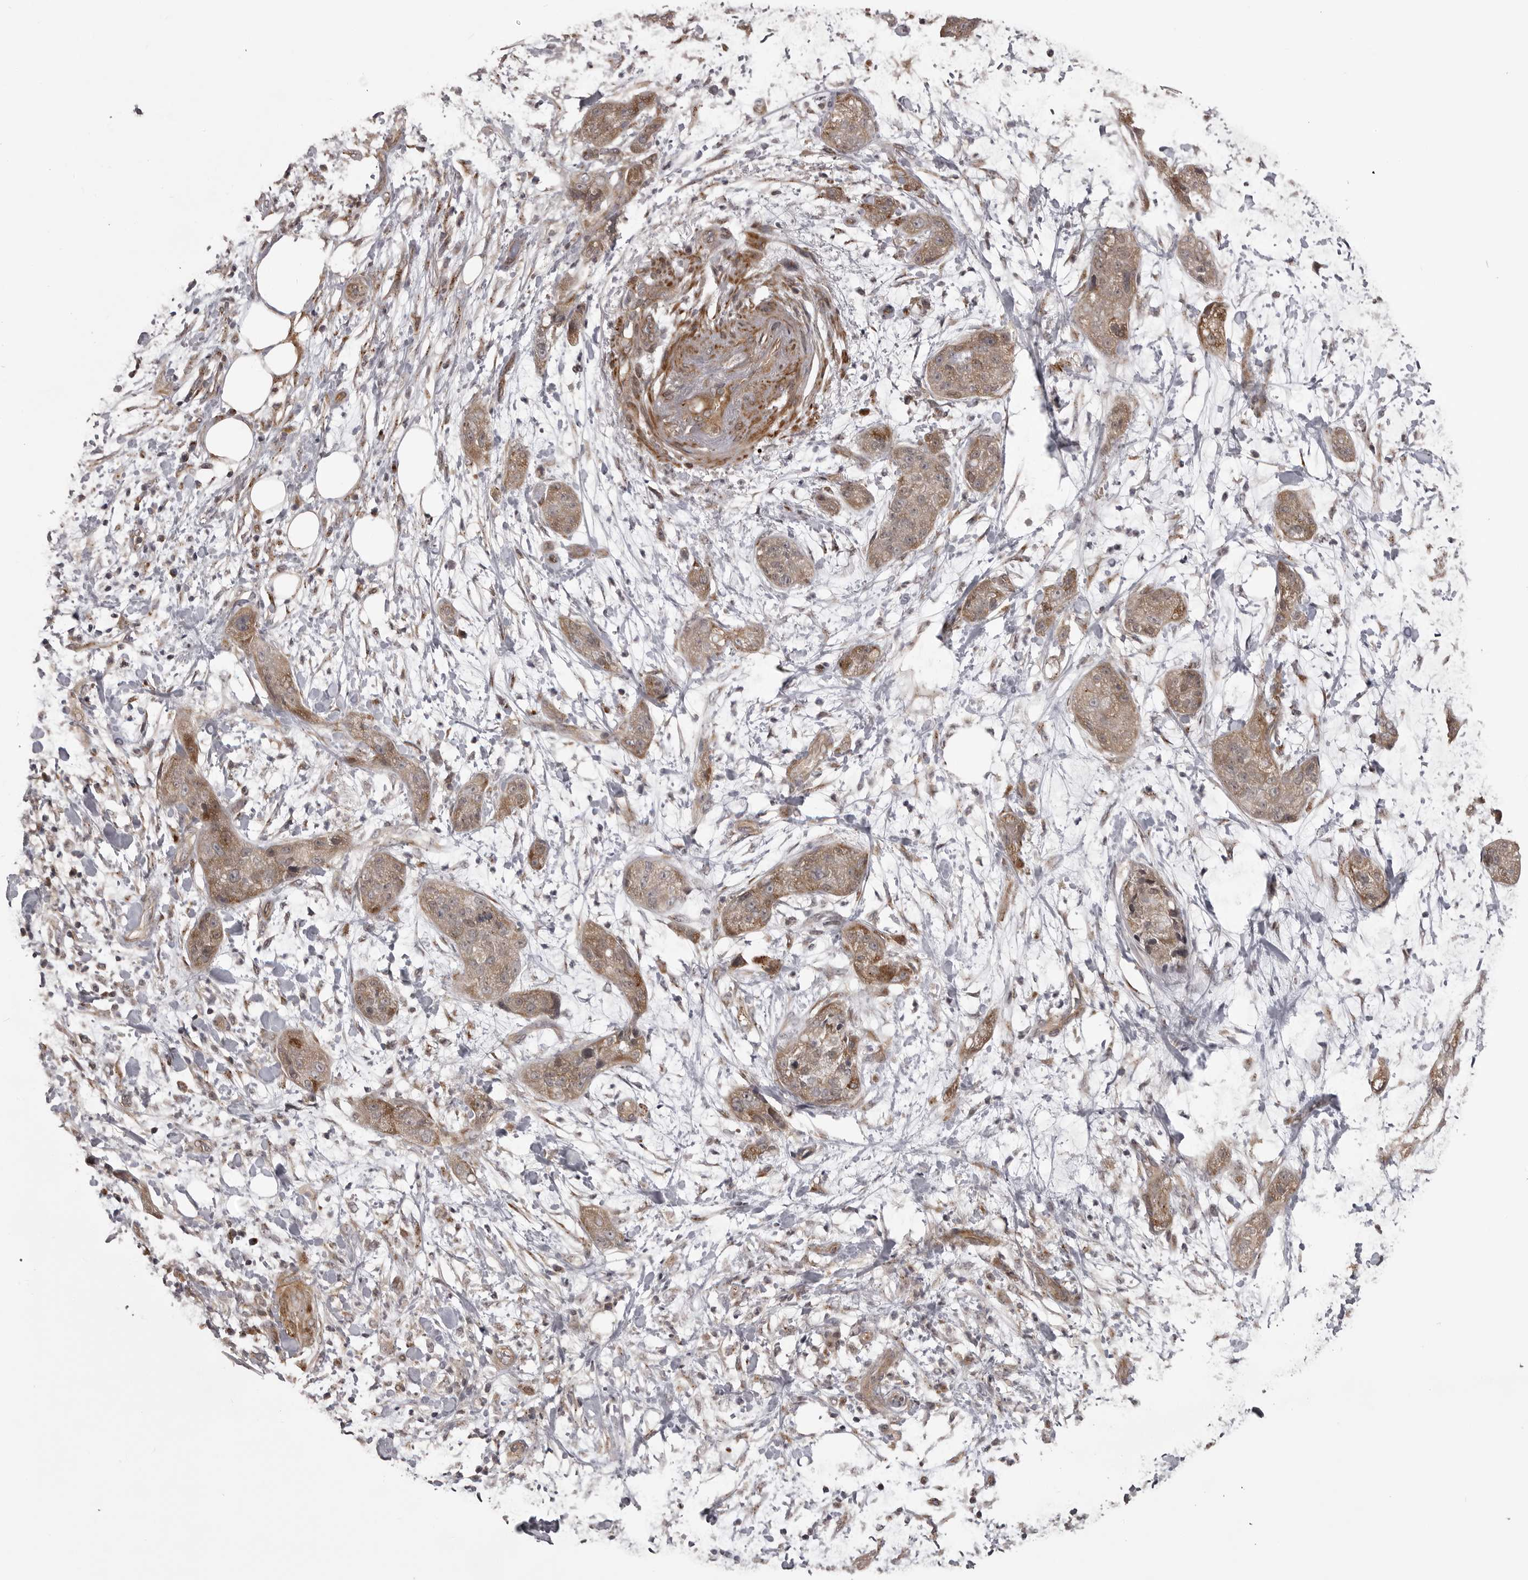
{"staining": {"intensity": "moderate", "quantity": ">75%", "location": "cytoplasmic/membranous"}, "tissue": "pancreatic cancer", "cell_type": "Tumor cells", "image_type": "cancer", "snomed": [{"axis": "morphology", "description": "Adenocarcinoma, NOS"}, {"axis": "topography", "description": "Pancreas"}], "caption": "Pancreatic cancer (adenocarcinoma) stained with immunohistochemistry demonstrates moderate cytoplasmic/membranous expression in approximately >75% of tumor cells.", "gene": "SNX16", "patient": {"sex": "female", "age": 78}}